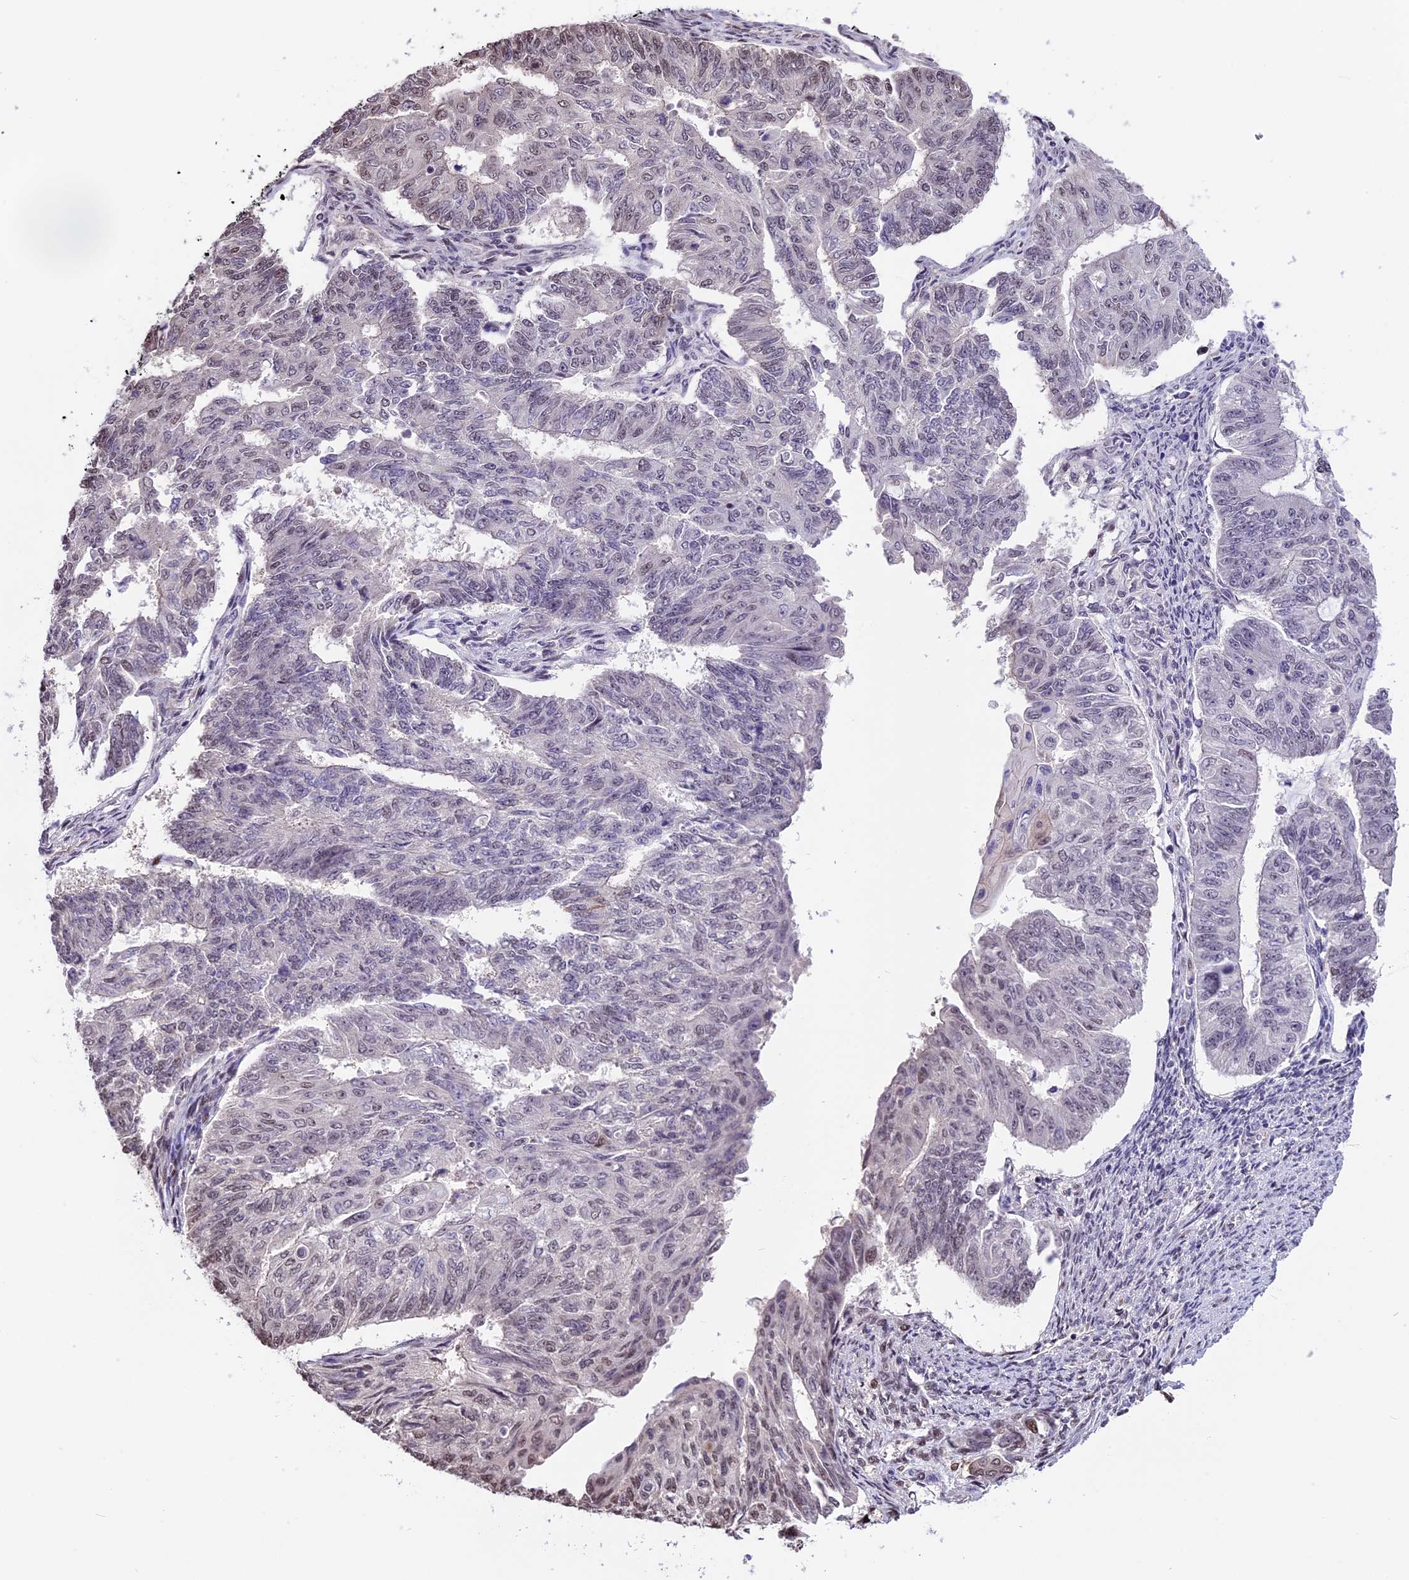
{"staining": {"intensity": "weak", "quantity": "<25%", "location": "nuclear"}, "tissue": "endometrial cancer", "cell_type": "Tumor cells", "image_type": "cancer", "snomed": [{"axis": "morphology", "description": "Adenocarcinoma, NOS"}, {"axis": "topography", "description": "Endometrium"}], "caption": "The micrograph reveals no staining of tumor cells in endometrial cancer. Nuclei are stained in blue.", "gene": "POLR3E", "patient": {"sex": "female", "age": 32}}